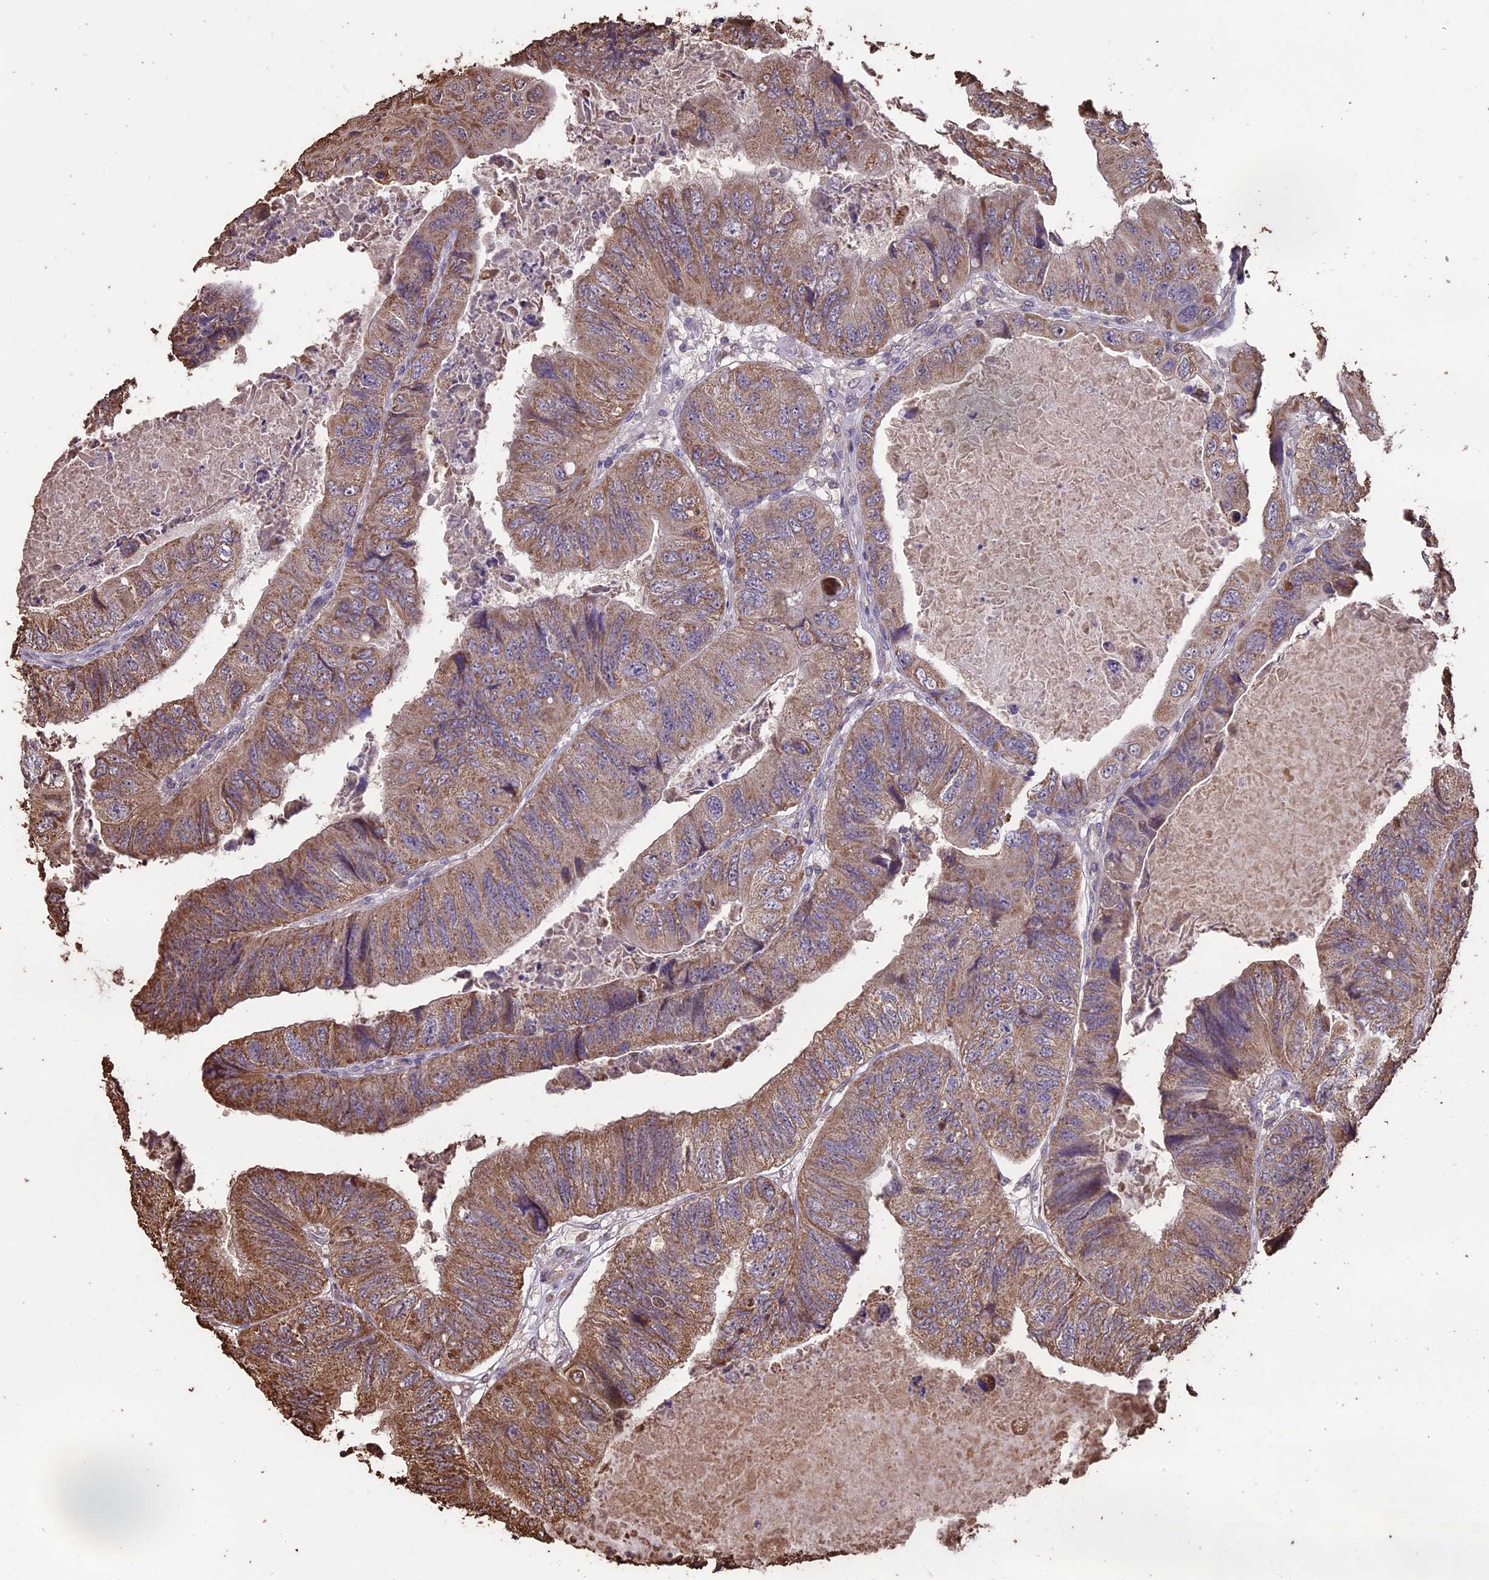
{"staining": {"intensity": "moderate", "quantity": "25%-75%", "location": "cytoplasmic/membranous"}, "tissue": "colorectal cancer", "cell_type": "Tumor cells", "image_type": "cancer", "snomed": [{"axis": "morphology", "description": "Adenocarcinoma, NOS"}, {"axis": "topography", "description": "Rectum"}], "caption": "Immunohistochemistry photomicrograph of neoplastic tissue: colorectal cancer (adenocarcinoma) stained using immunohistochemistry (IHC) reveals medium levels of moderate protein expression localized specifically in the cytoplasmic/membranous of tumor cells, appearing as a cytoplasmic/membranous brown color.", "gene": "PGPEP1L", "patient": {"sex": "male", "age": 63}}